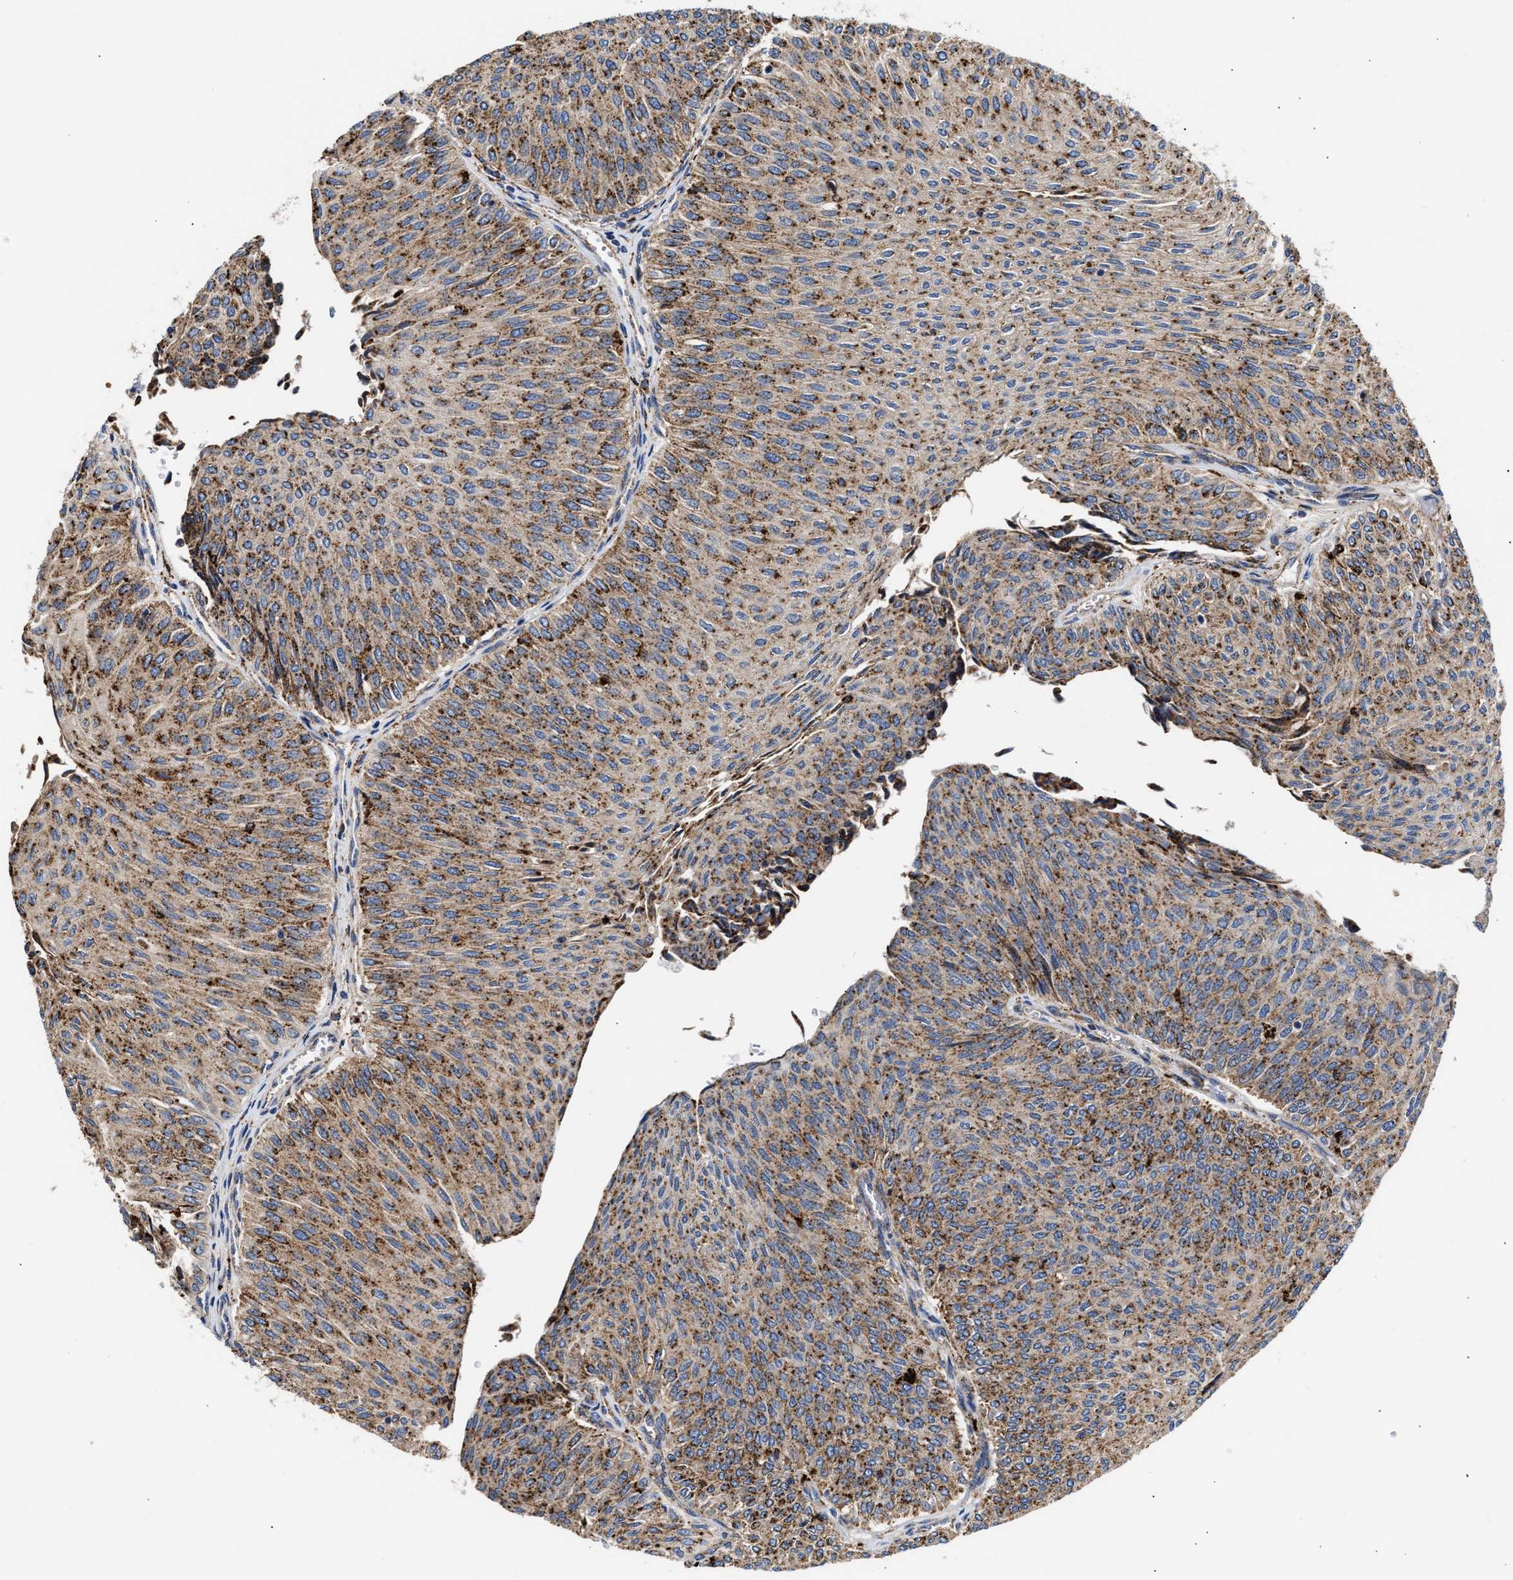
{"staining": {"intensity": "strong", "quantity": ">75%", "location": "cytoplasmic/membranous"}, "tissue": "urothelial cancer", "cell_type": "Tumor cells", "image_type": "cancer", "snomed": [{"axis": "morphology", "description": "Urothelial carcinoma, Low grade"}, {"axis": "topography", "description": "Urinary bladder"}], "caption": "Urothelial cancer stained for a protein displays strong cytoplasmic/membranous positivity in tumor cells. The staining was performed using DAB (3,3'-diaminobenzidine) to visualize the protein expression in brown, while the nuclei were stained in blue with hematoxylin (Magnification: 20x).", "gene": "CCDC146", "patient": {"sex": "male", "age": 78}}